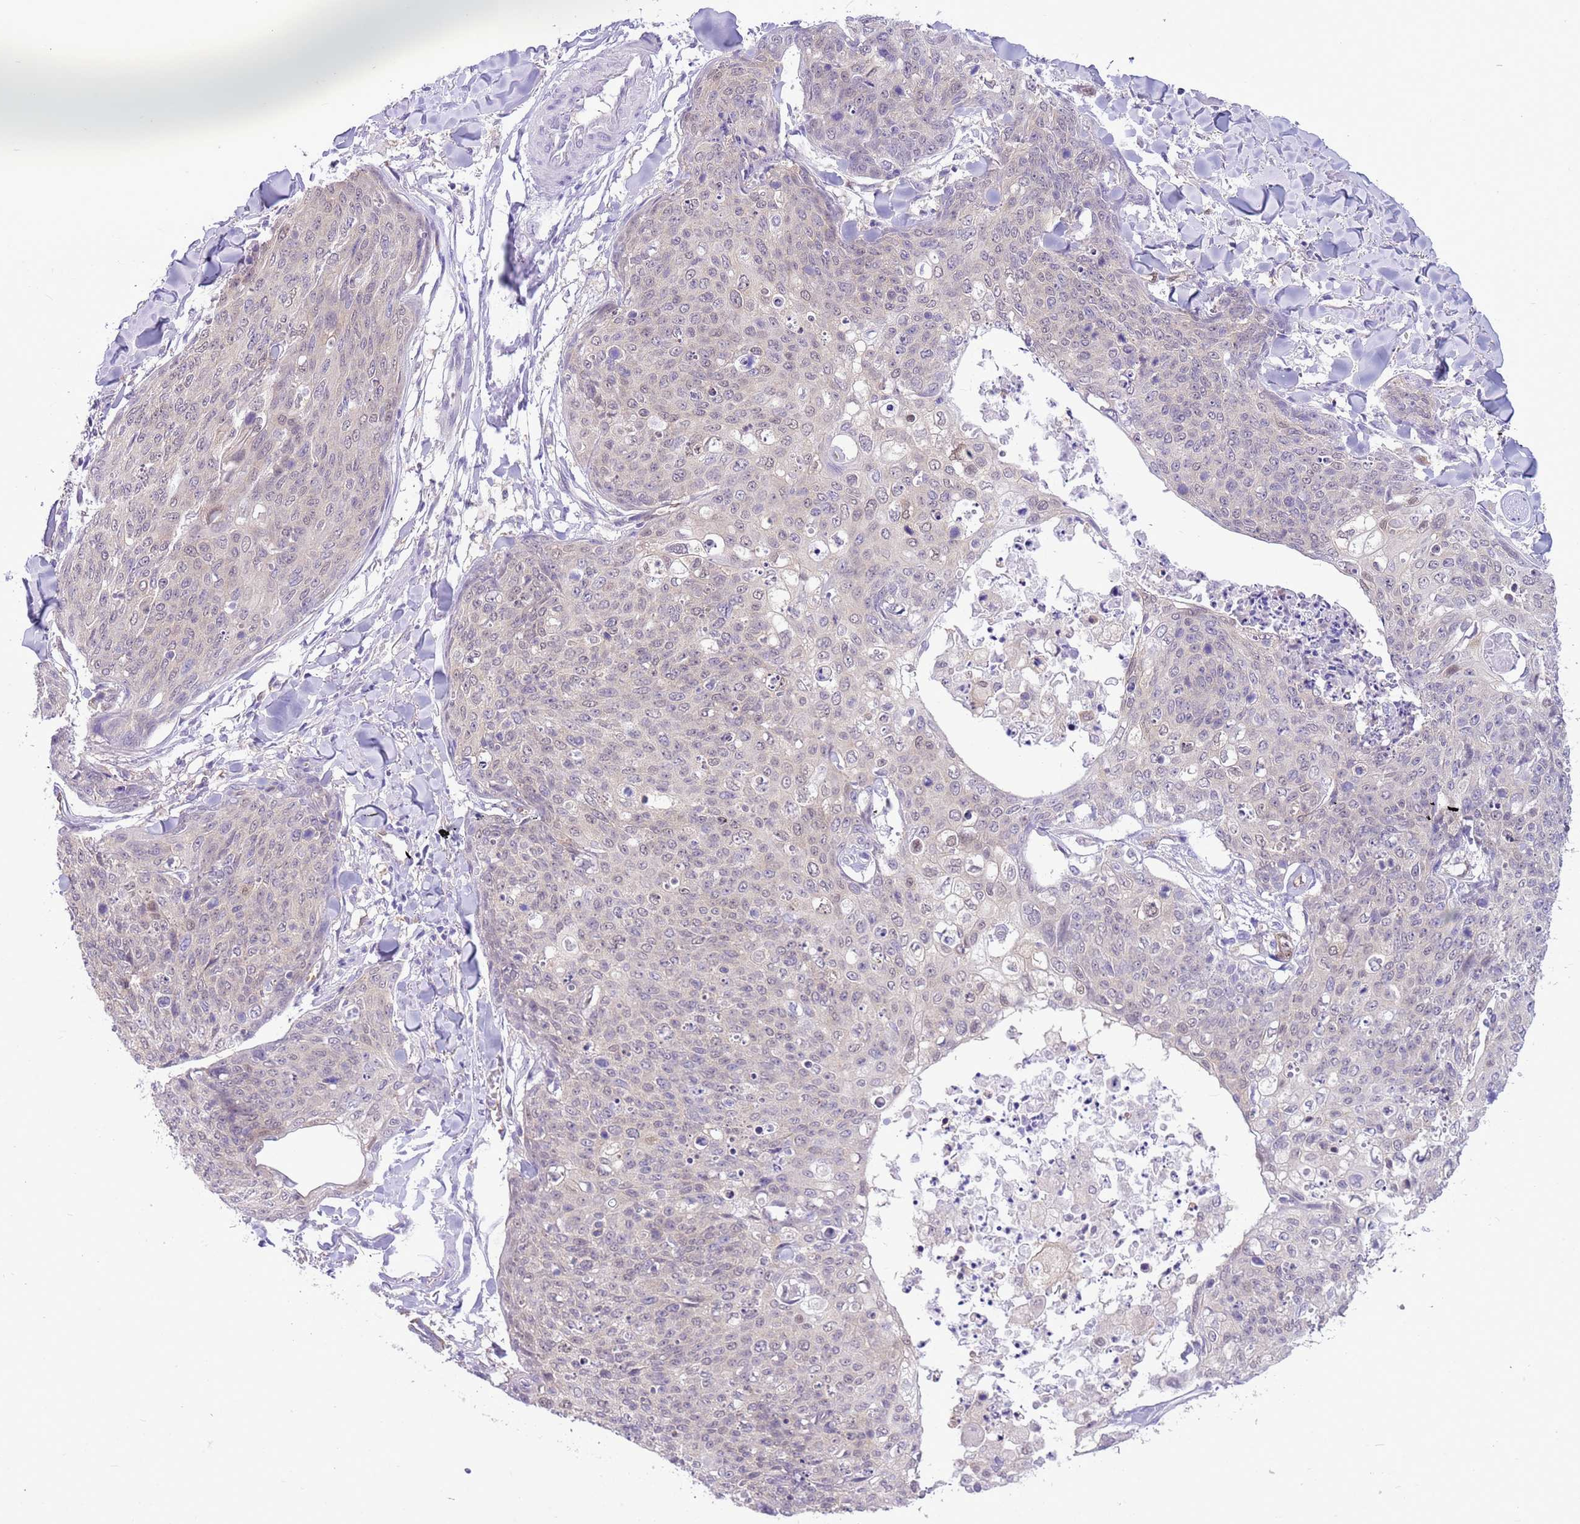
{"staining": {"intensity": "negative", "quantity": "none", "location": "none"}, "tissue": "skin cancer", "cell_type": "Tumor cells", "image_type": "cancer", "snomed": [{"axis": "morphology", "description": "Squamous cell carcinoma, NOS"}, {"axis": "topography", "description": "Skin"}, {"axis": "topography", "description": "Vulva"}], "caption": "Tumor cells are negative for protein expression in human skin squamous cell carcinoma.", "gene": "DDI2", "patient": {"sex": "female", "age": 85}}